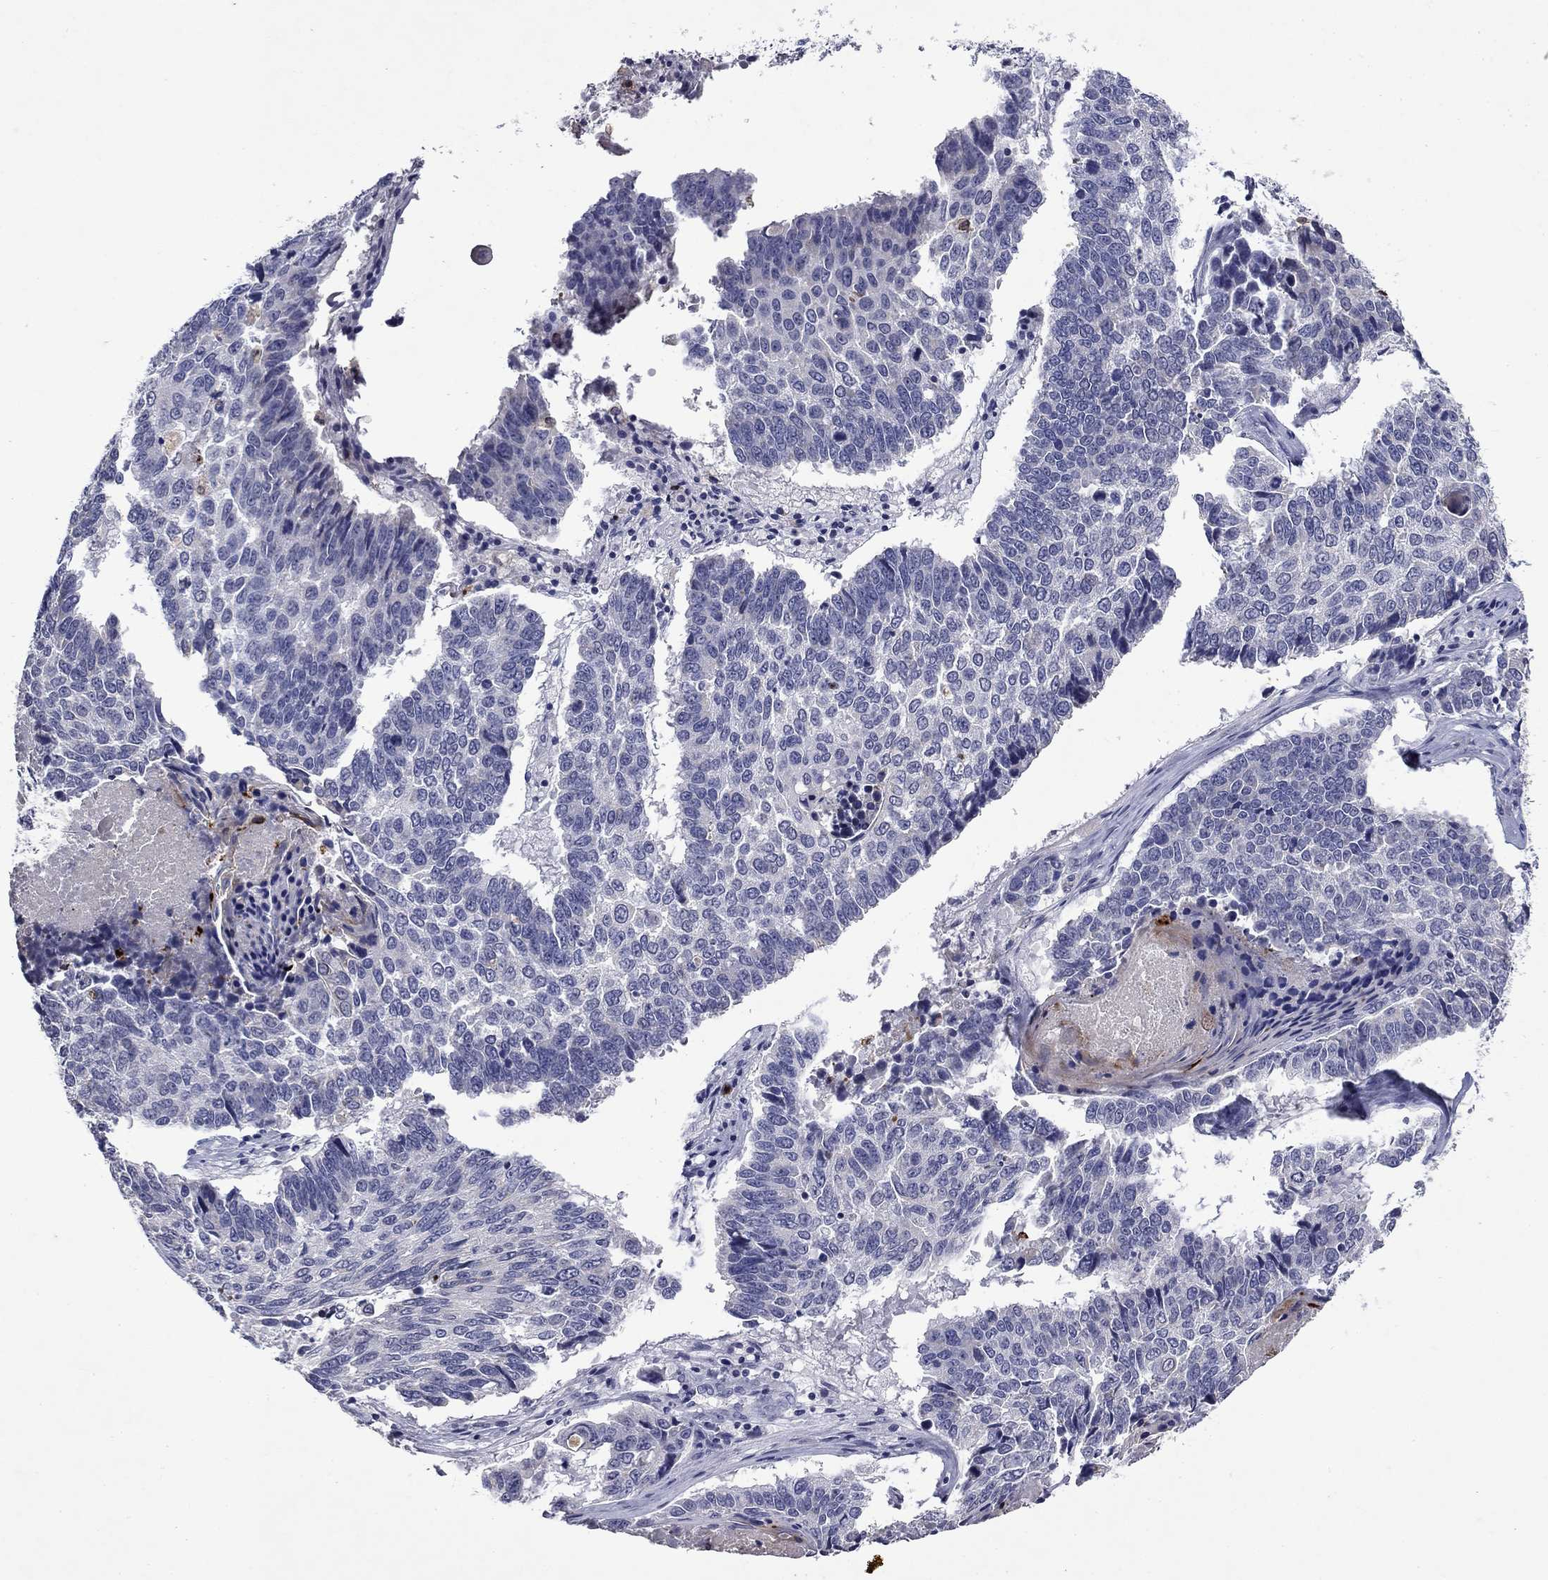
{"staining": {"intensity": "negative", "quantity": "none", "location": "none"}, "tissue": "lung cancer", "cell_type": "Tumor cells", "image_type": "cancer", "snomed": [{"axis": "morphology", "description": "Squamous cell carcinoma, NOS"}, {"axis": "topography", "description": "Lung"}], "caption": "This is a micrograph of IHC staining of lung cancer, which shows no positivity in tumor cells.", "gene": "IRF5", "patient": {"sex": "male", "age": 73}}